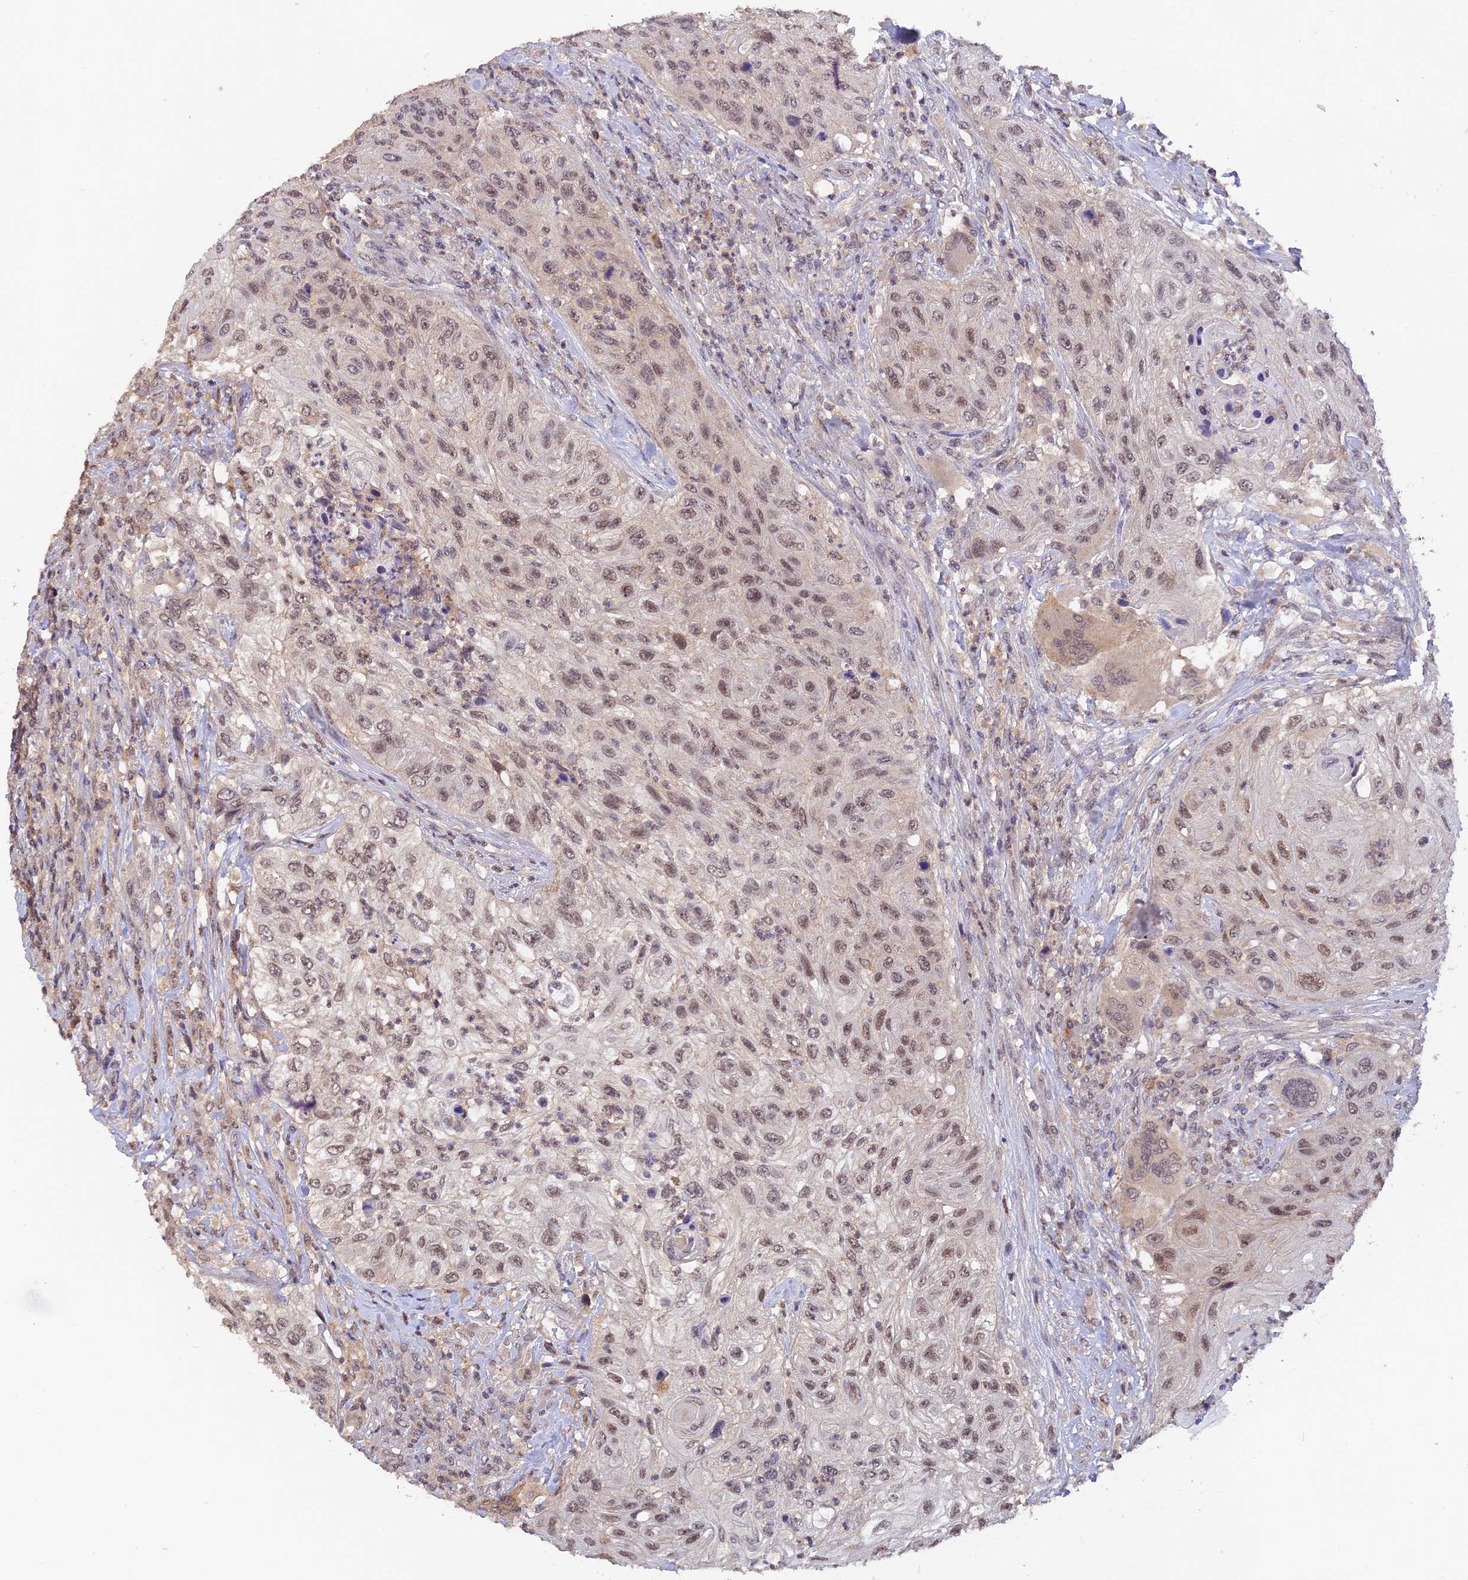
{"staining": {"intensity": "moderate", "quantity": "25%-75%", "location": "nuclear"}, "tissue": "urothelial cancer", "cell_type": "Tumor cells", "image_type": "cancer", "snomed": [{"axis": "morphology", "description": "Urothelial carcinoma, High grade"}, {"axis": "topography", "description": "Urinary bladder"}], "caption": "Moderate nuclear staining for a protein is appreciated in about 25%-75% of tumor cells of high-grade urothelial carcinoma using IHC.", "gene": "ZNF436", "patient": {"sex": "female", "age": 60}}